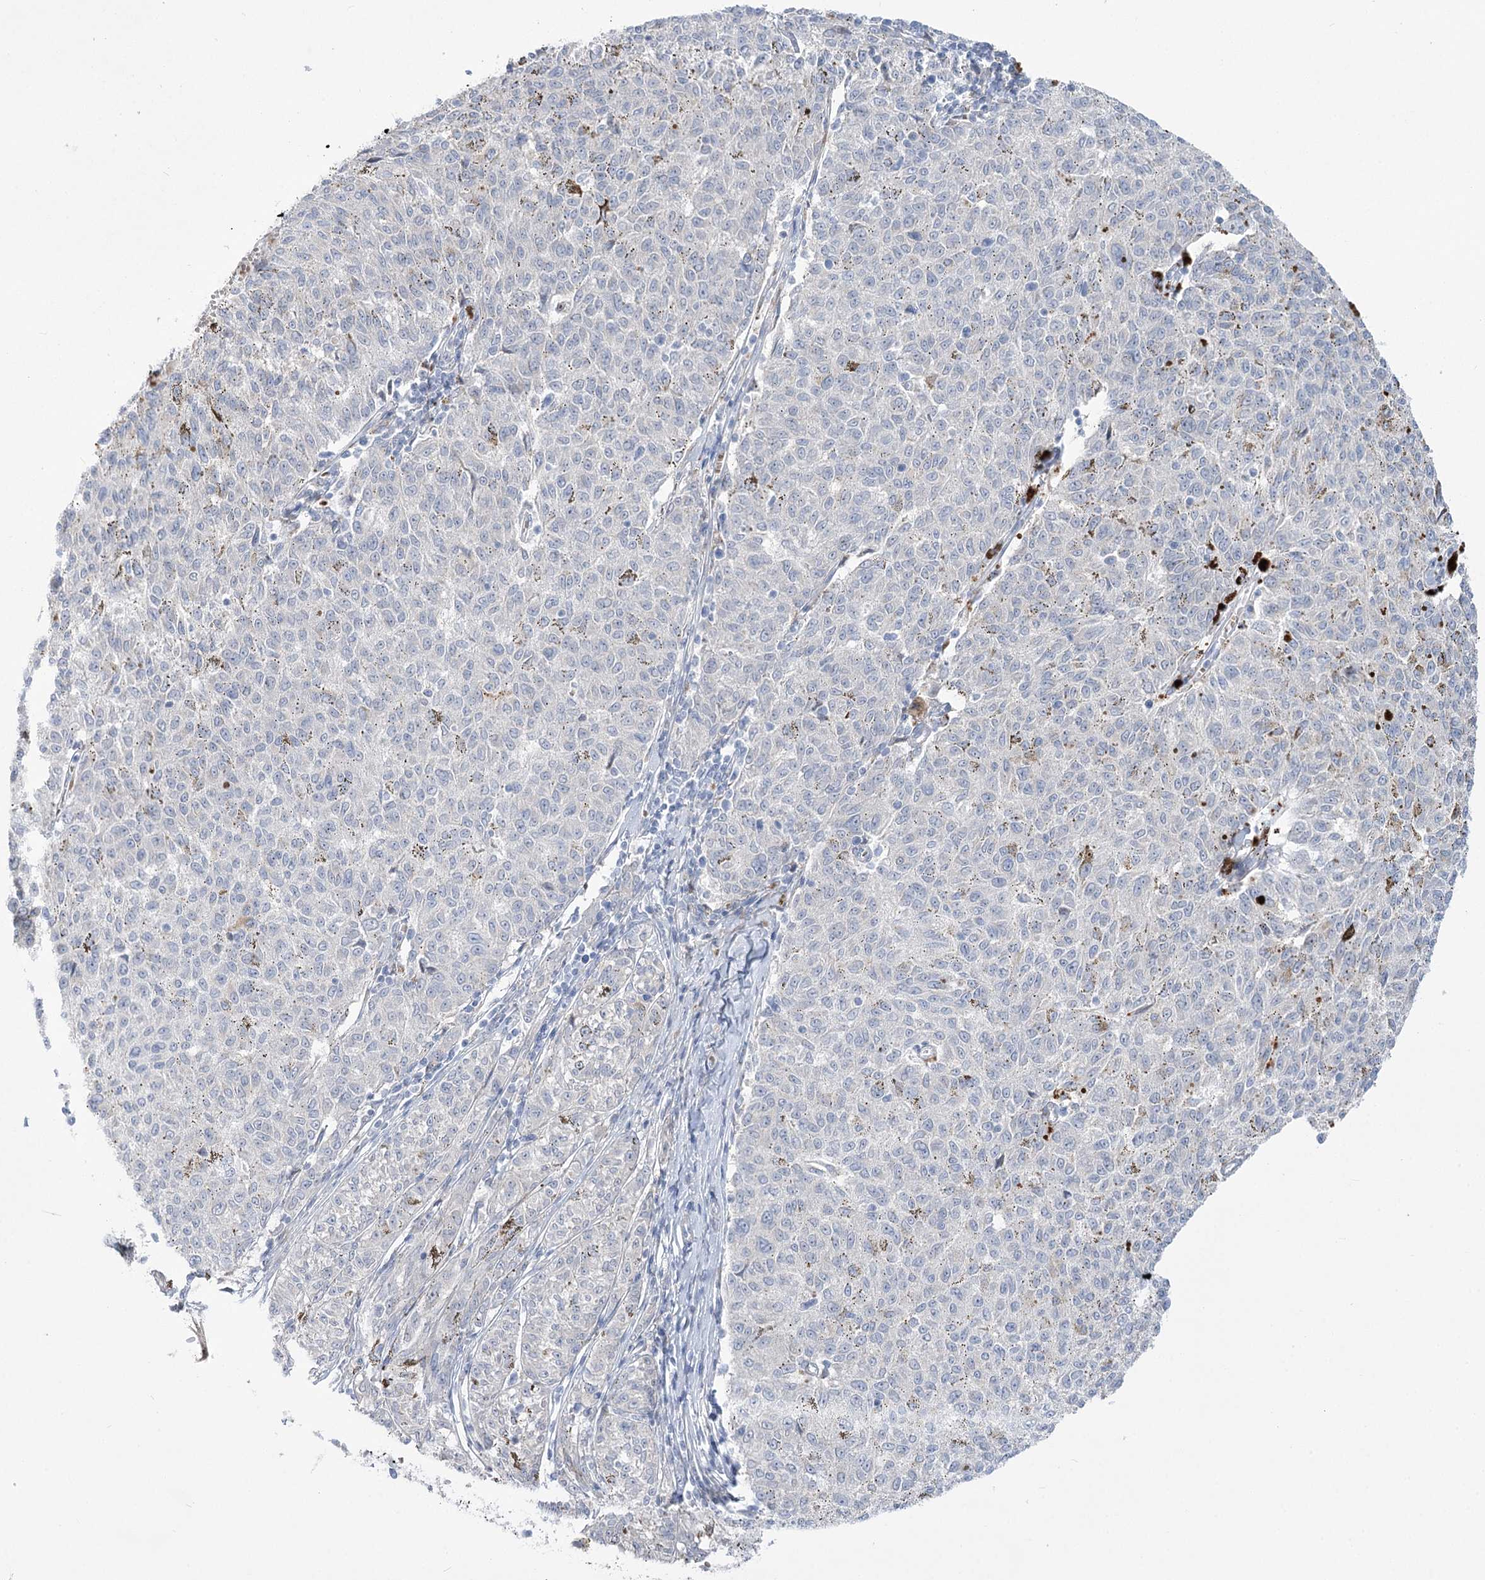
{"staining": {"intensity": "negative", "quantity": "none", "location": "none"}, "tissue": "melanoma", "cell_type": "Tumor cells", "image_type": "cancer", "snomed": [{"axis": "morphology", "description": "Malignant melanoma, NOS"}, {"axis": "topography", "description": "Skin"}], "caption": "High magnification brightfield microscopy of melanoma stained with DAB (3,3'-diaminobenzidine) (brown) and counterstained with hematoxylin (blue): tumor cells show no significant expression. (DAB (3,3'-diaminobenzidine) IHC visualized using brightfield microscopy, high magnification).", "gene": "SIAE", "patient": {"sex": "female", "age": 72}}